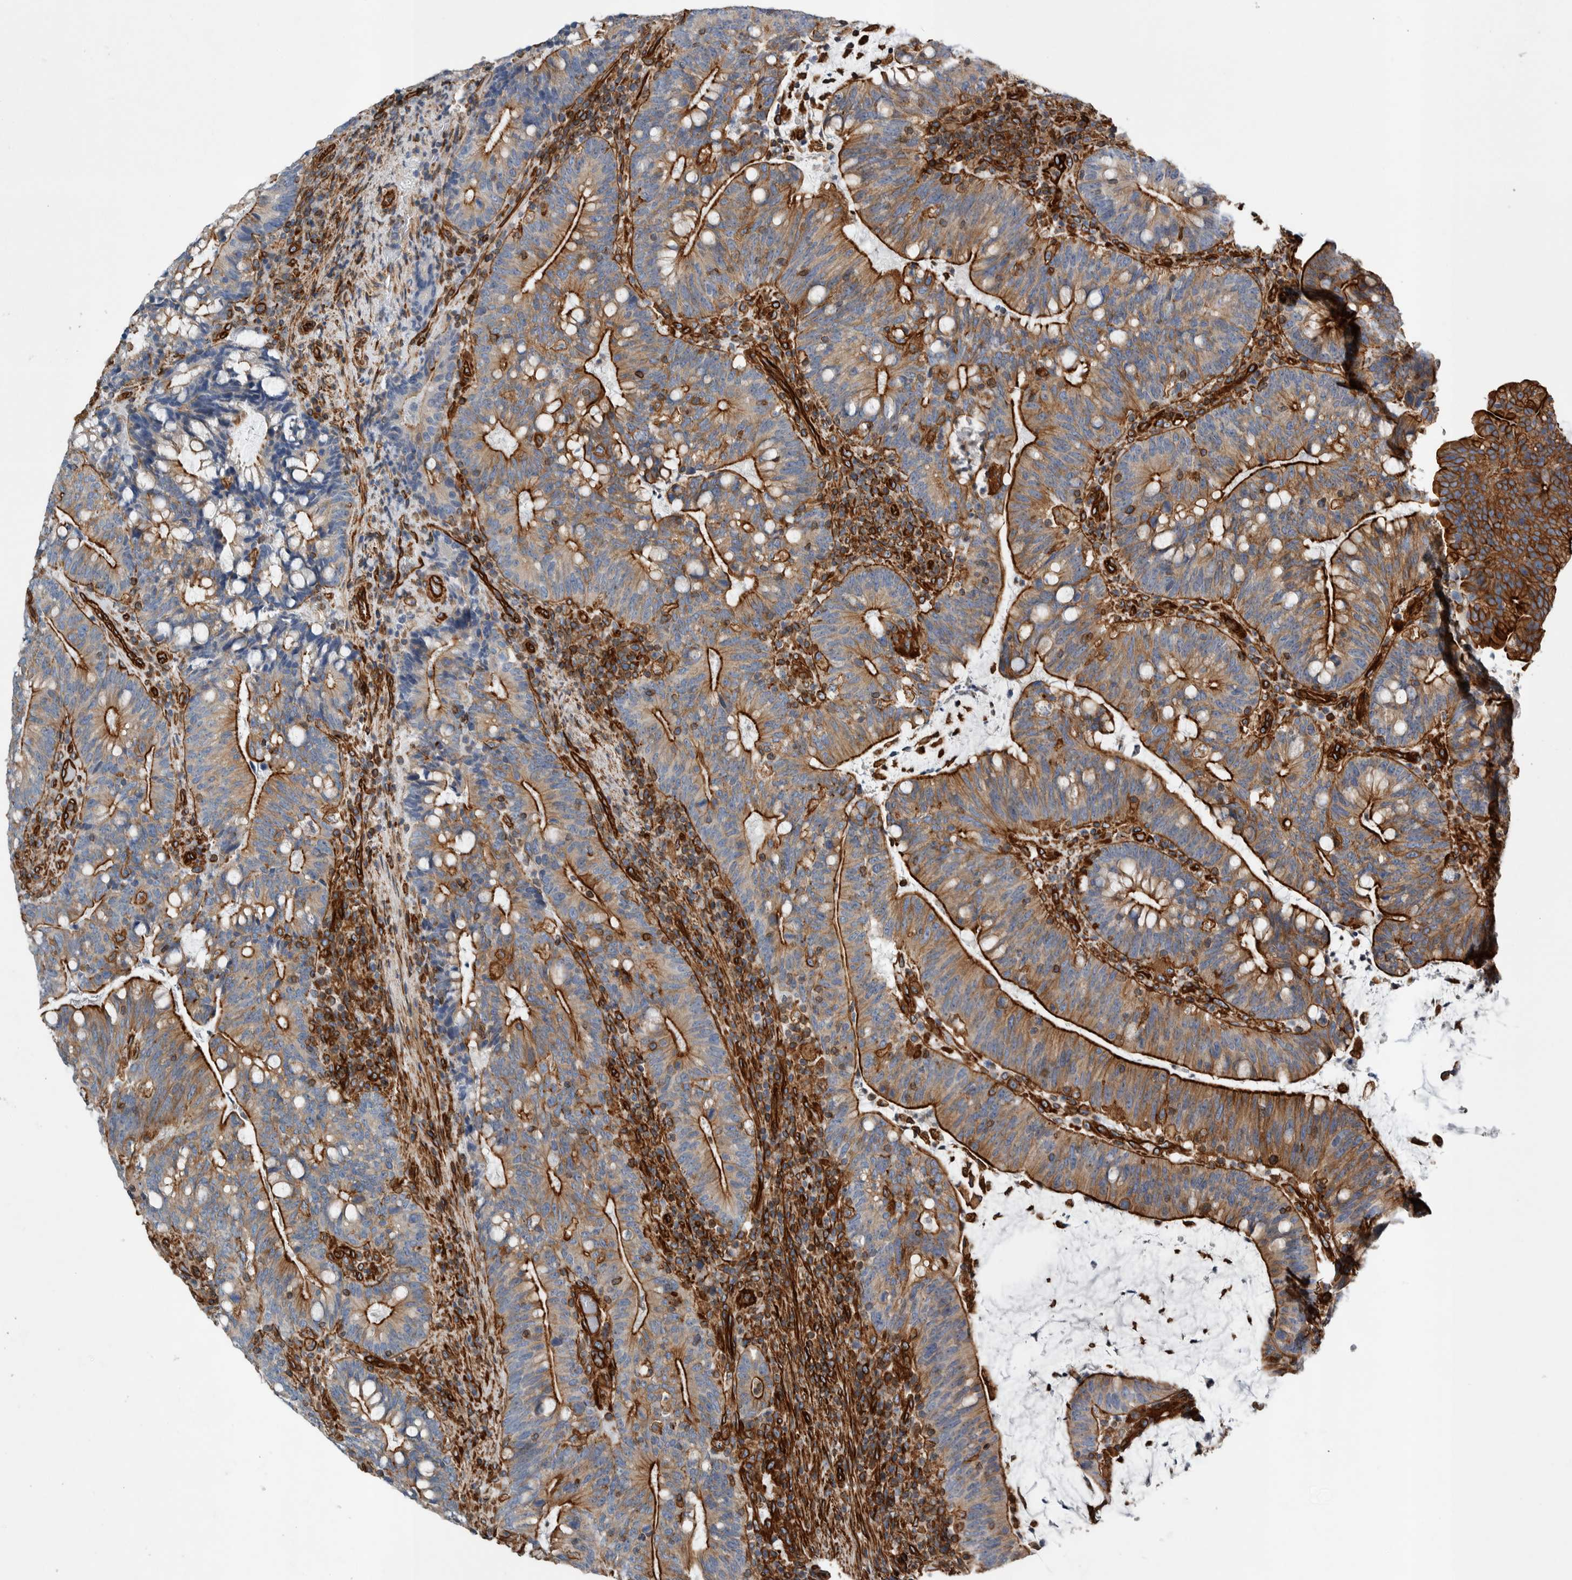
{"staining": {"intensity": "strong", "quantity": "25%-75%", "location": "cytoplasmic/membranous"}, "tissue": "colorectal cancer", "cell_type": "Tumor cells", "image_type": "cancer", "snomed": [{"axis": "morphology", "description": "Adenocarcinoma, NOS"}, {"axis": "topography", "description": "Colon"}], "caption": "Protein staining by IHC exhibits strong cytoplasmic/membranous positivity in about 25%-75% of tumor cells in colorectal adenocarcinoma.", "gene": "PLEC", "patient": {"sex": "female", "age": 66}}